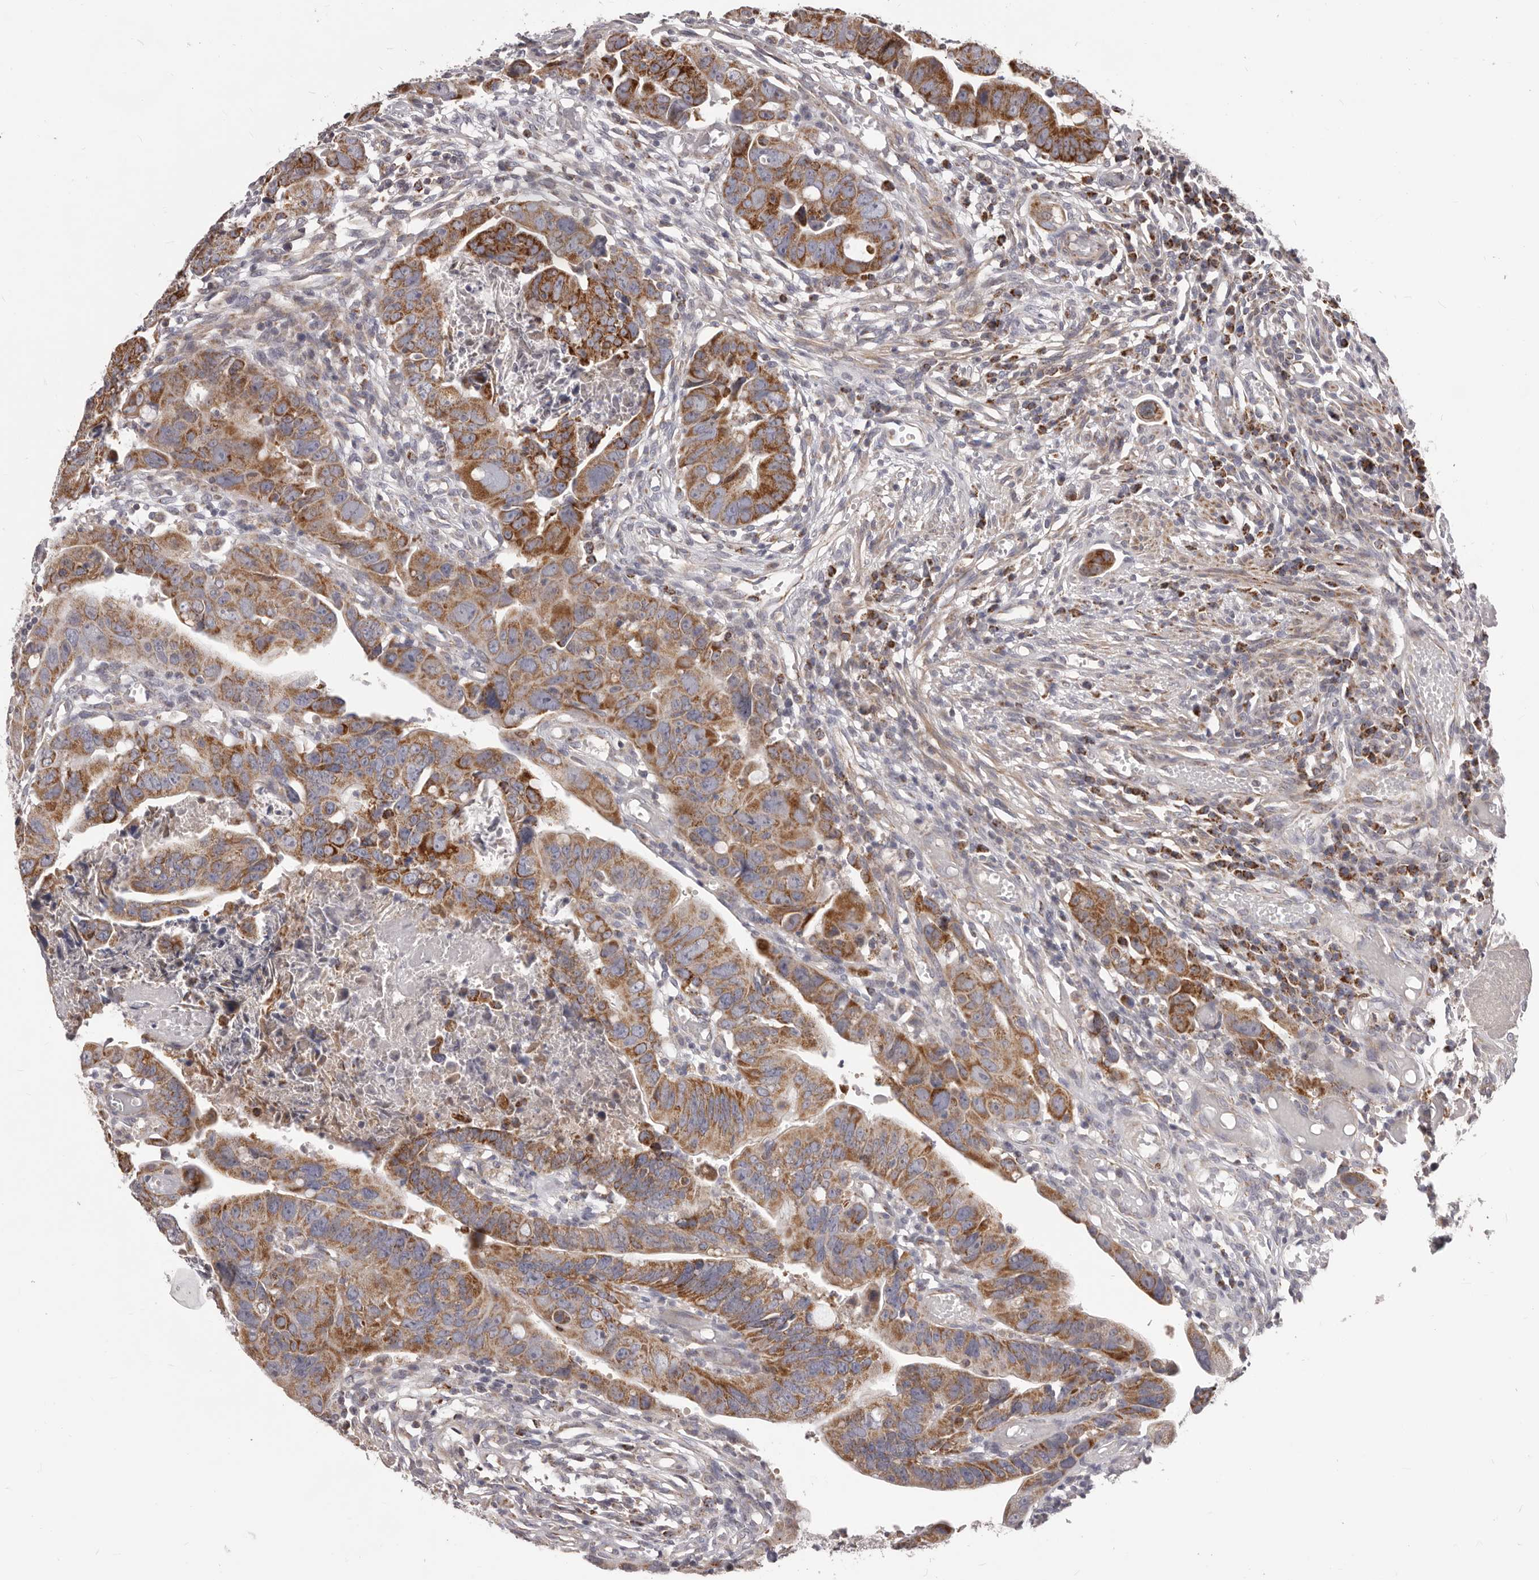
{"staining": {"intensity": "moderate", "quantity": ">75%", "location": "cytoplasmic/membranous"}, "tissue": "colorectal cancer", "cell_type": "Tumor cells", "image_type": "cancer", "snomed": [{"axis": "morphology", "description": "Adenocarcinoma, NOS"}, {"axis": "topography", "description": "Rectum"}], "caption": "Immunohistochemical staining of colorectal cancer (adenocarcinoma) demonstrates medium levels of moderate cytoplasmic/membranous positivity in approximately >75% of tumor cells.", "gene": "PRMT2", "patient": {"sex": "female", "age": 65}}